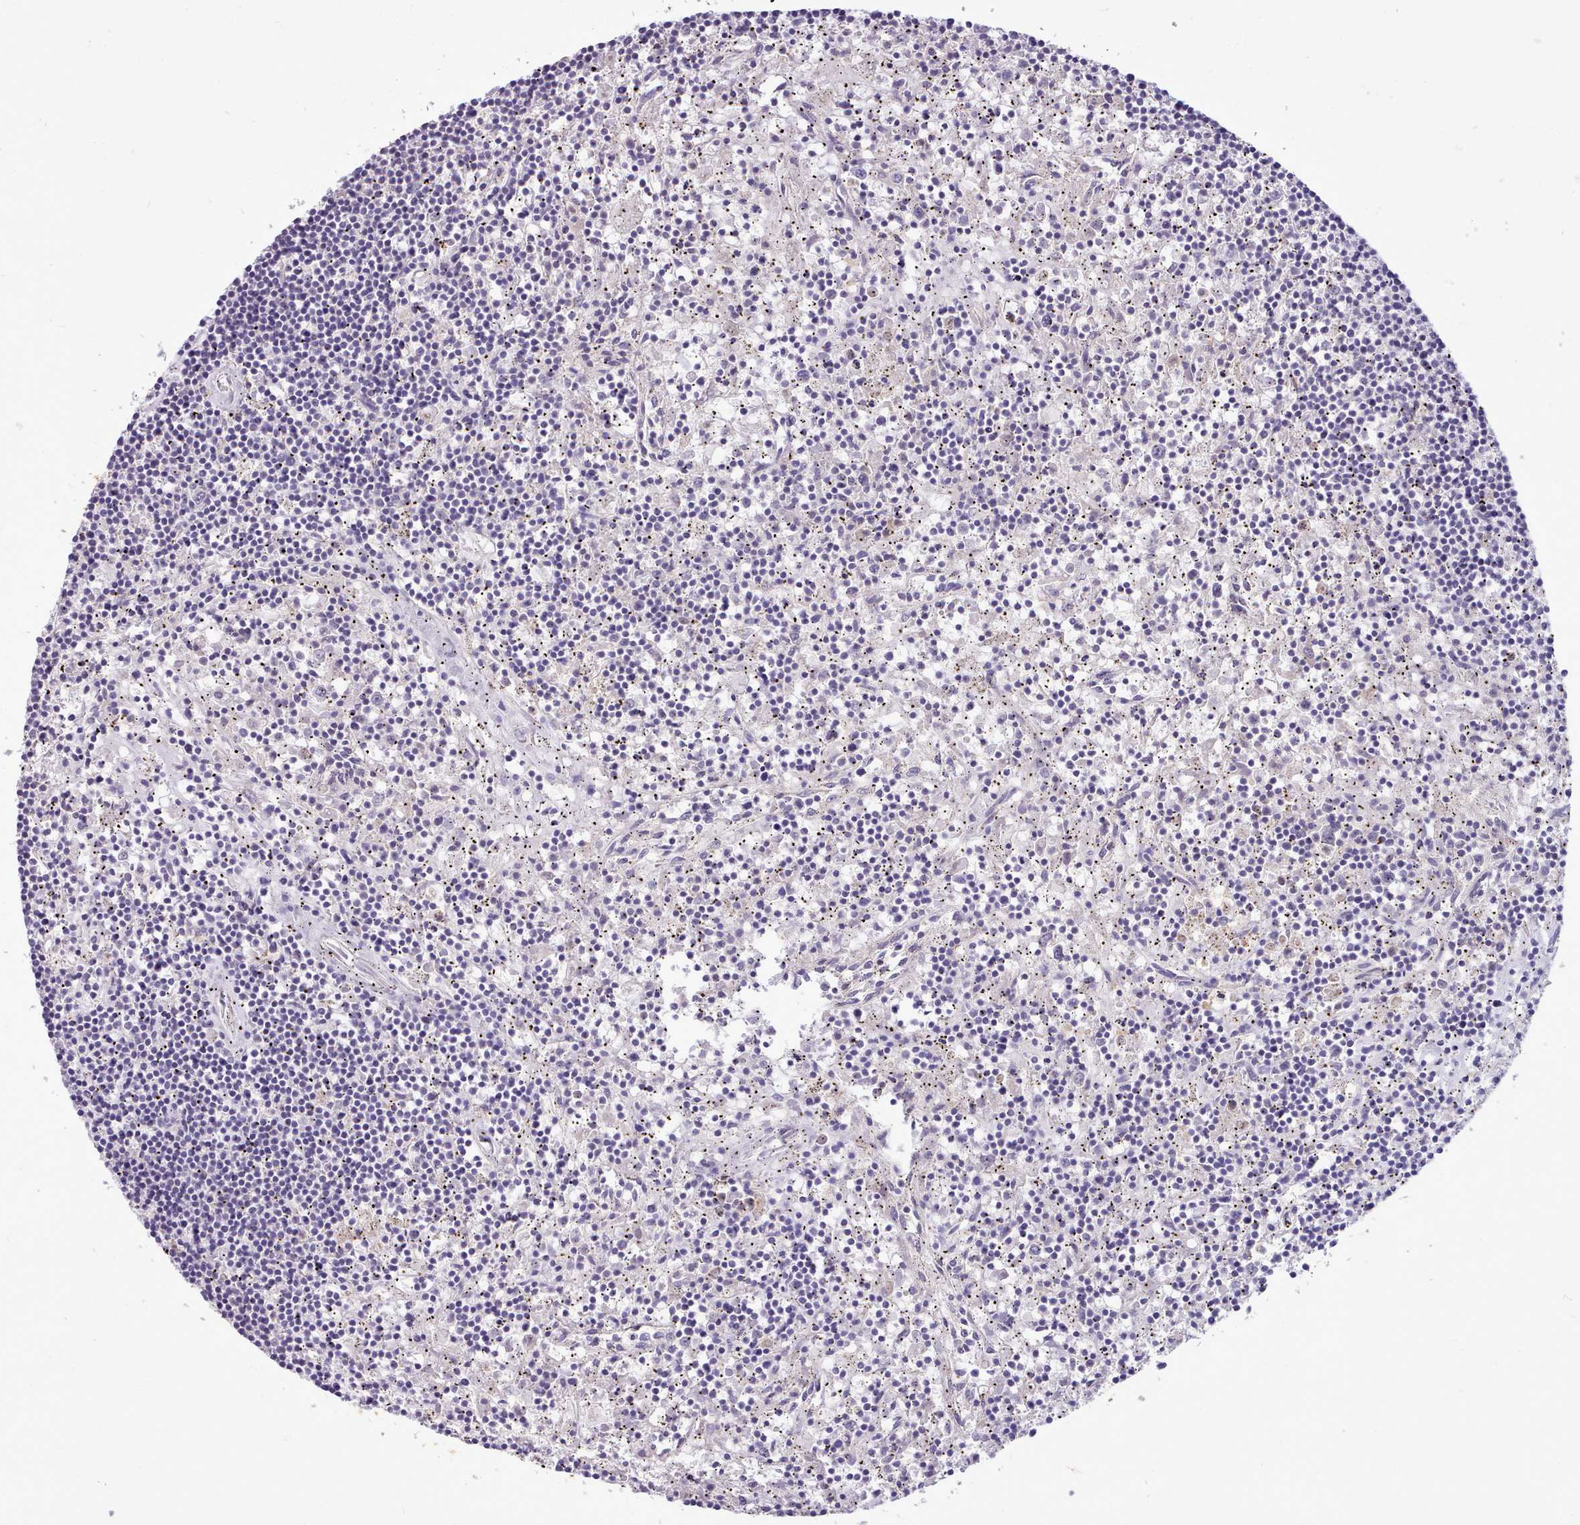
{"staining": {"intensity": "negative", "quantity": "none", "location": "none"}, "tissue": "lymphoma", "cell_type": "Tumor cells", "image_type": "cancer", "snomed": [{"axis": "morphology", "description": "Malignant lymphoma, non-Hodgkin's type, Low grade"}, {"axis": "topography", "description": "Spleen"}], "caption": "There is no significant positivity in tumor cells of lymphoma.", "gene": "ZNF607", "patient": {"sex": "male", "age": 76}}